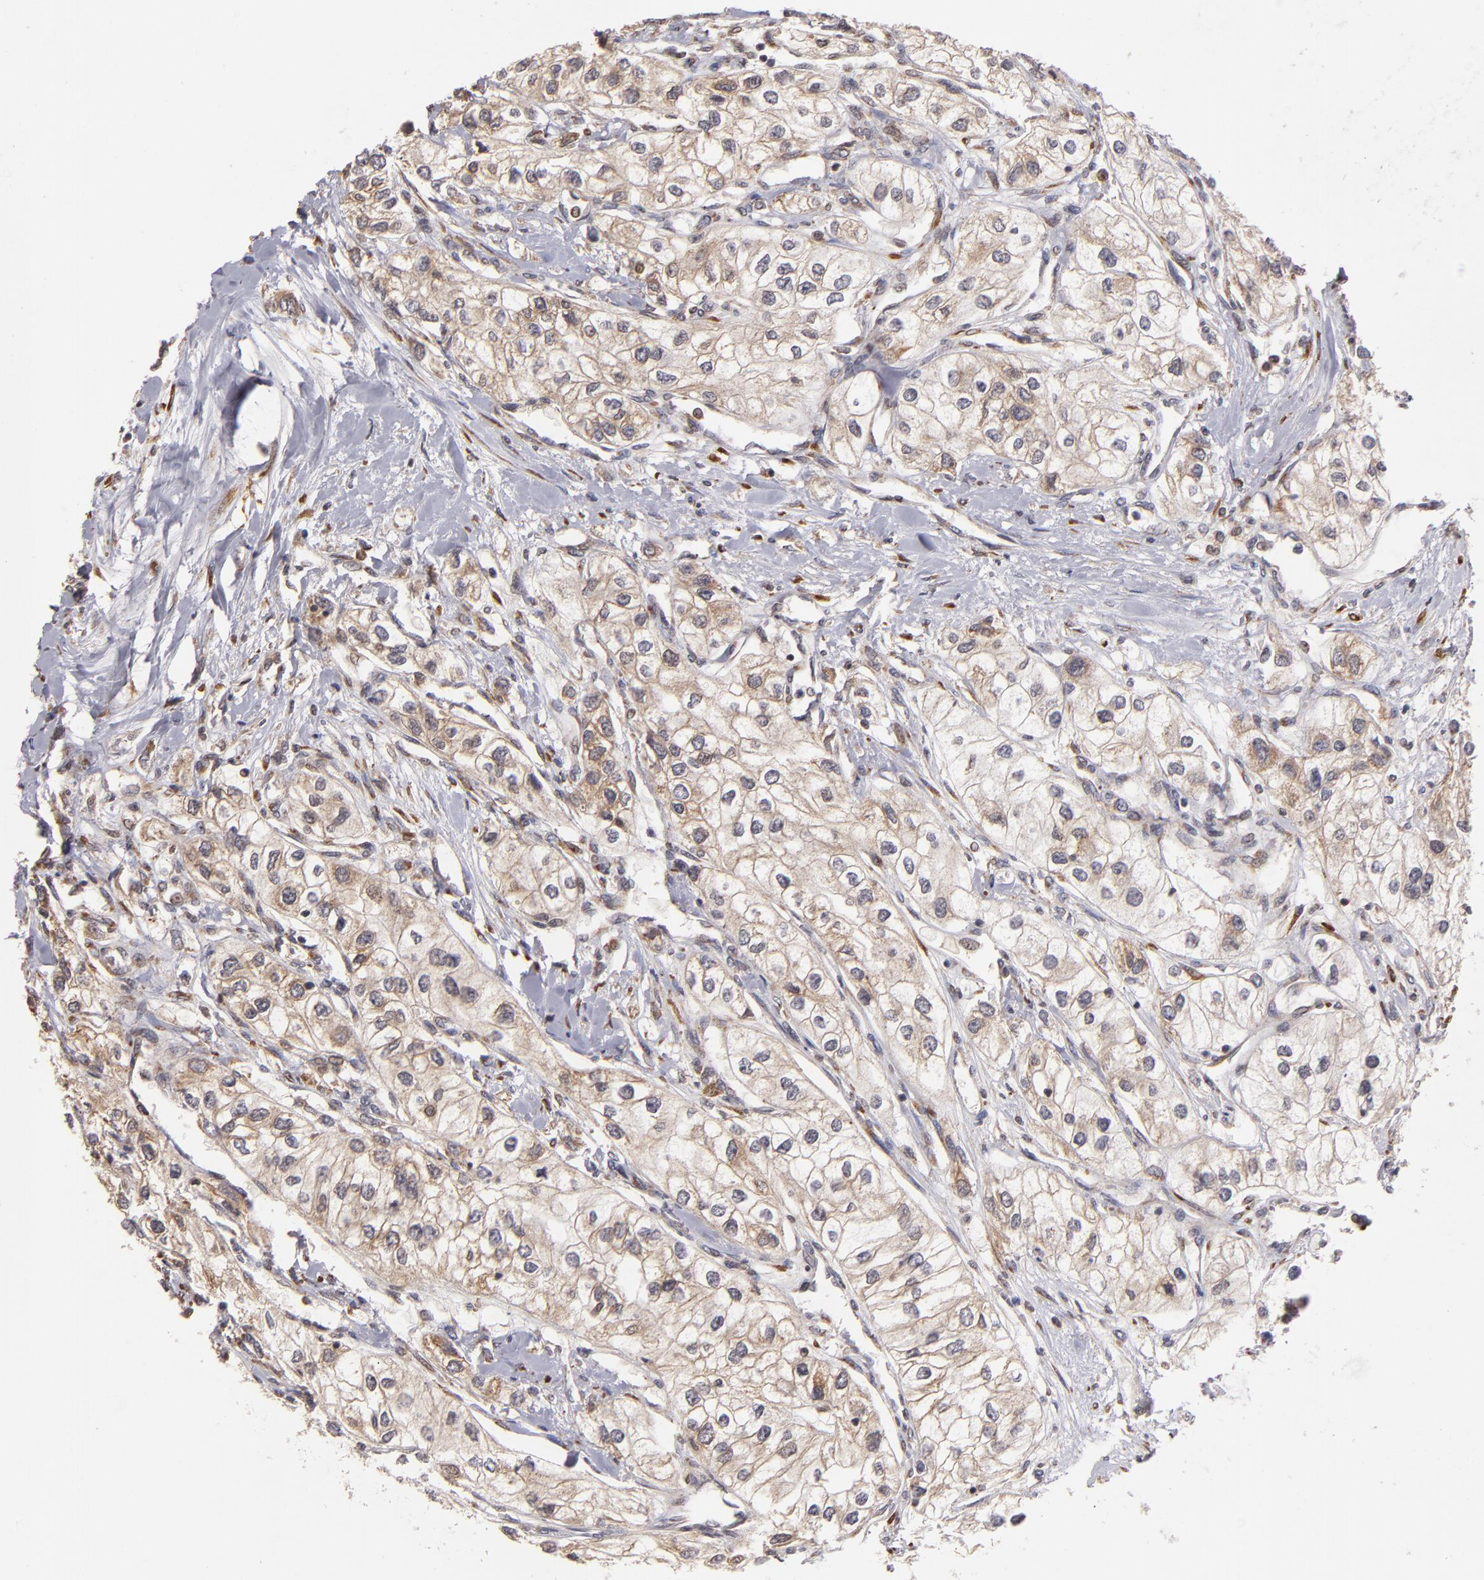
{"staining": {"intensity": "weak", "quantity": ">75%", "location": "cytoplasmic/membranous"}, "tissue": "renal cancer", "cell_type": "Tumor cells", "image_type": "cancer", "snomed": [{"axis": "morphology", "description": "Adenocarcinoma, NOS"}, {"axis": "topography", "description": "Kidney"}], "caption": "Immunohistochemistry (IHC) histopathology image of neoplastic tissue: renal adenocarcinoma stained using immunohistochemistry (IHC) demonstrates low levels of weak protein expression localized specifically in the cytoplasmic/membranous of tumor cells, appearing as a cytoplasmic/membranous brown color.", "gene": "CASP1", "patient": {"sex": "male", "age": 57}}